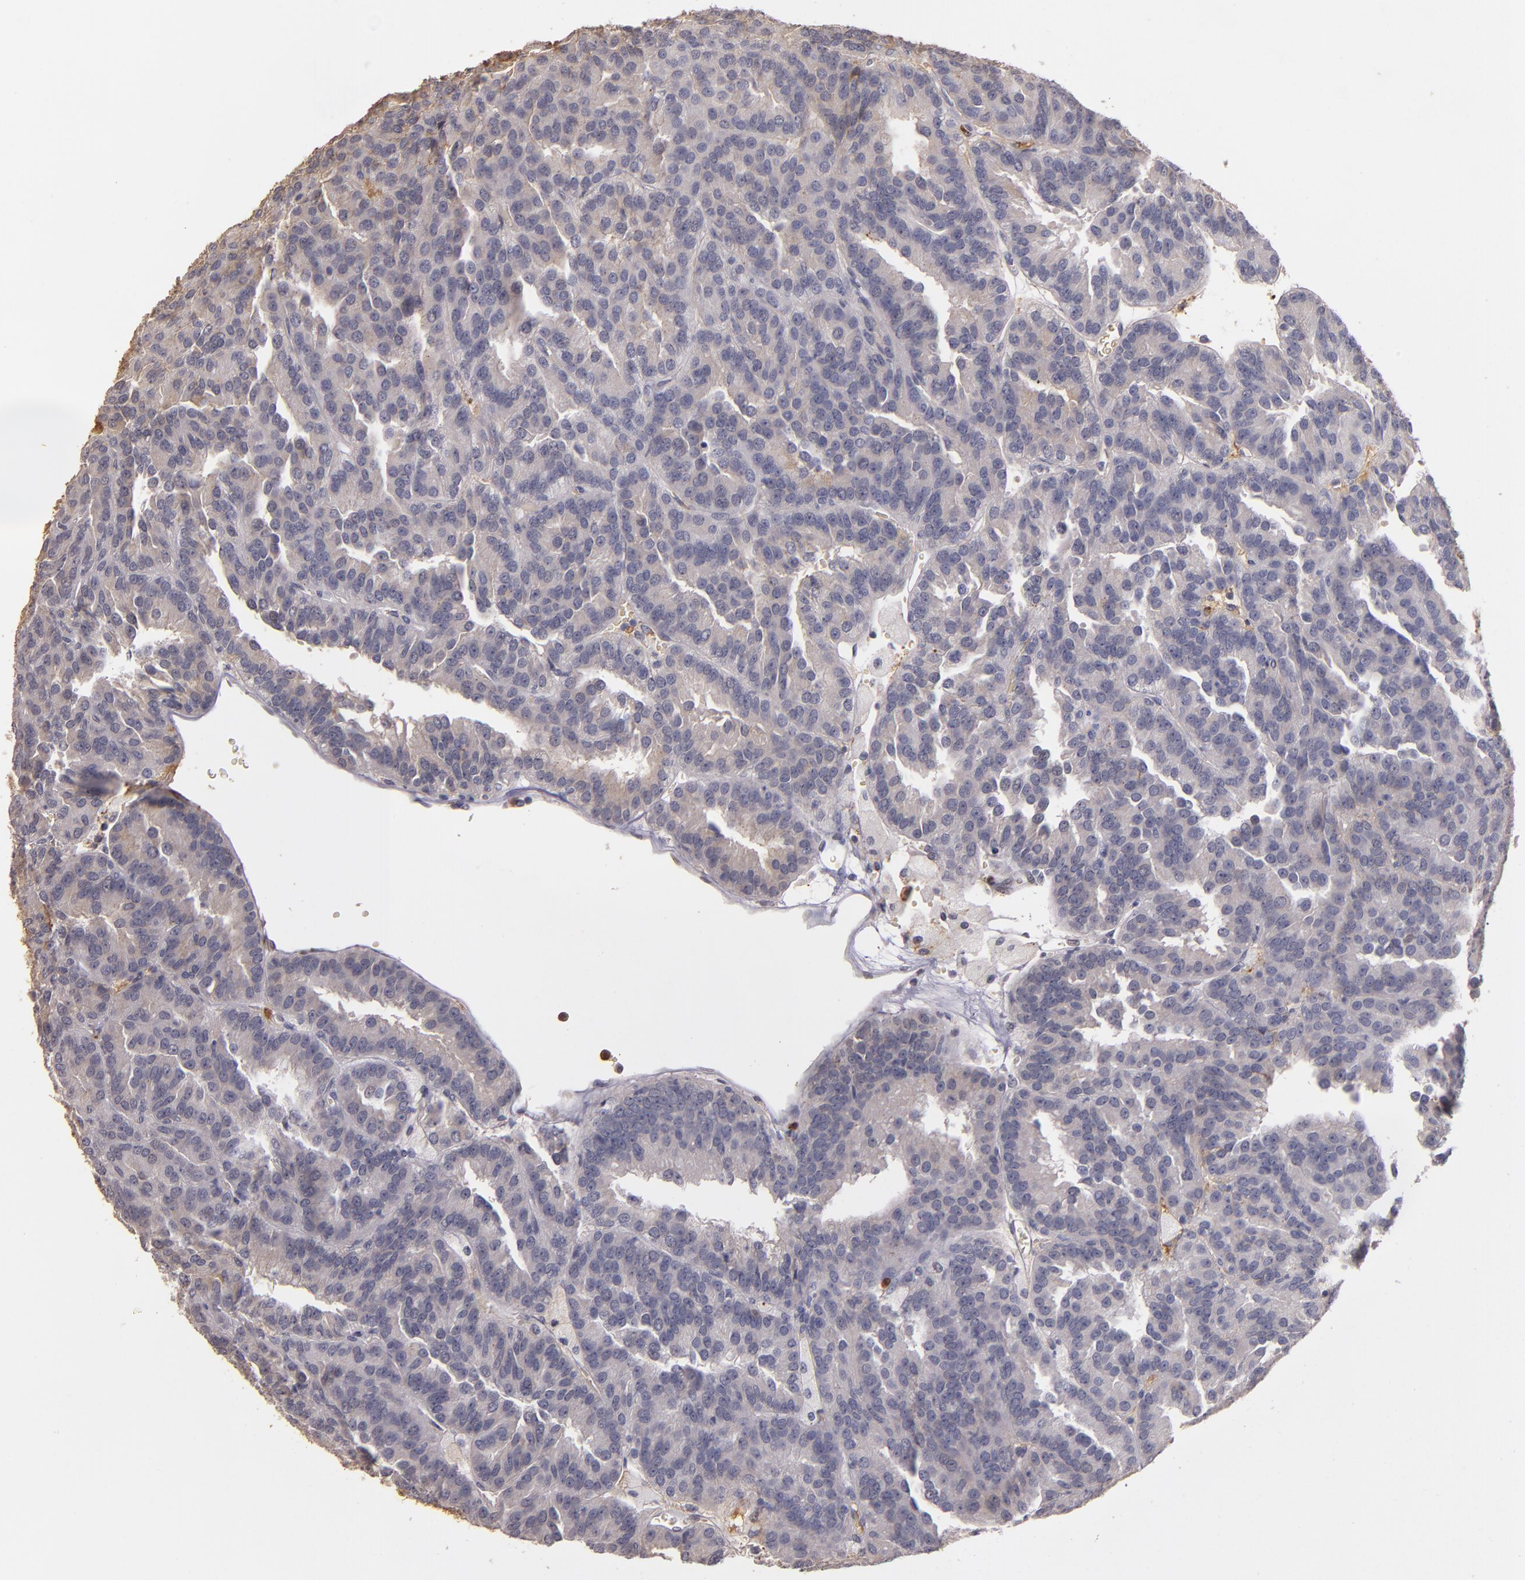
{"staining": {"intensity": "weak", "quantity": ">75%", "location": "cytoplasmic/membranous"}, "tissue": "renal cancer", "cell_type": "Tumor cells", "image_type": "cancer", "snomed": [{"axis": "morphology", "description": "Adenocarcinoma, NOS"}, {"axis": "topography", "description": "Kidney"}], "caption": "Immunohistochemical staining of renal adenocarcinoma shows low levels of weak cytoplasmic/membranous protein expression in approximately >75% of tumor cells.", "gene": "PTS", "patient": {"sex": "male", "age": 46}}